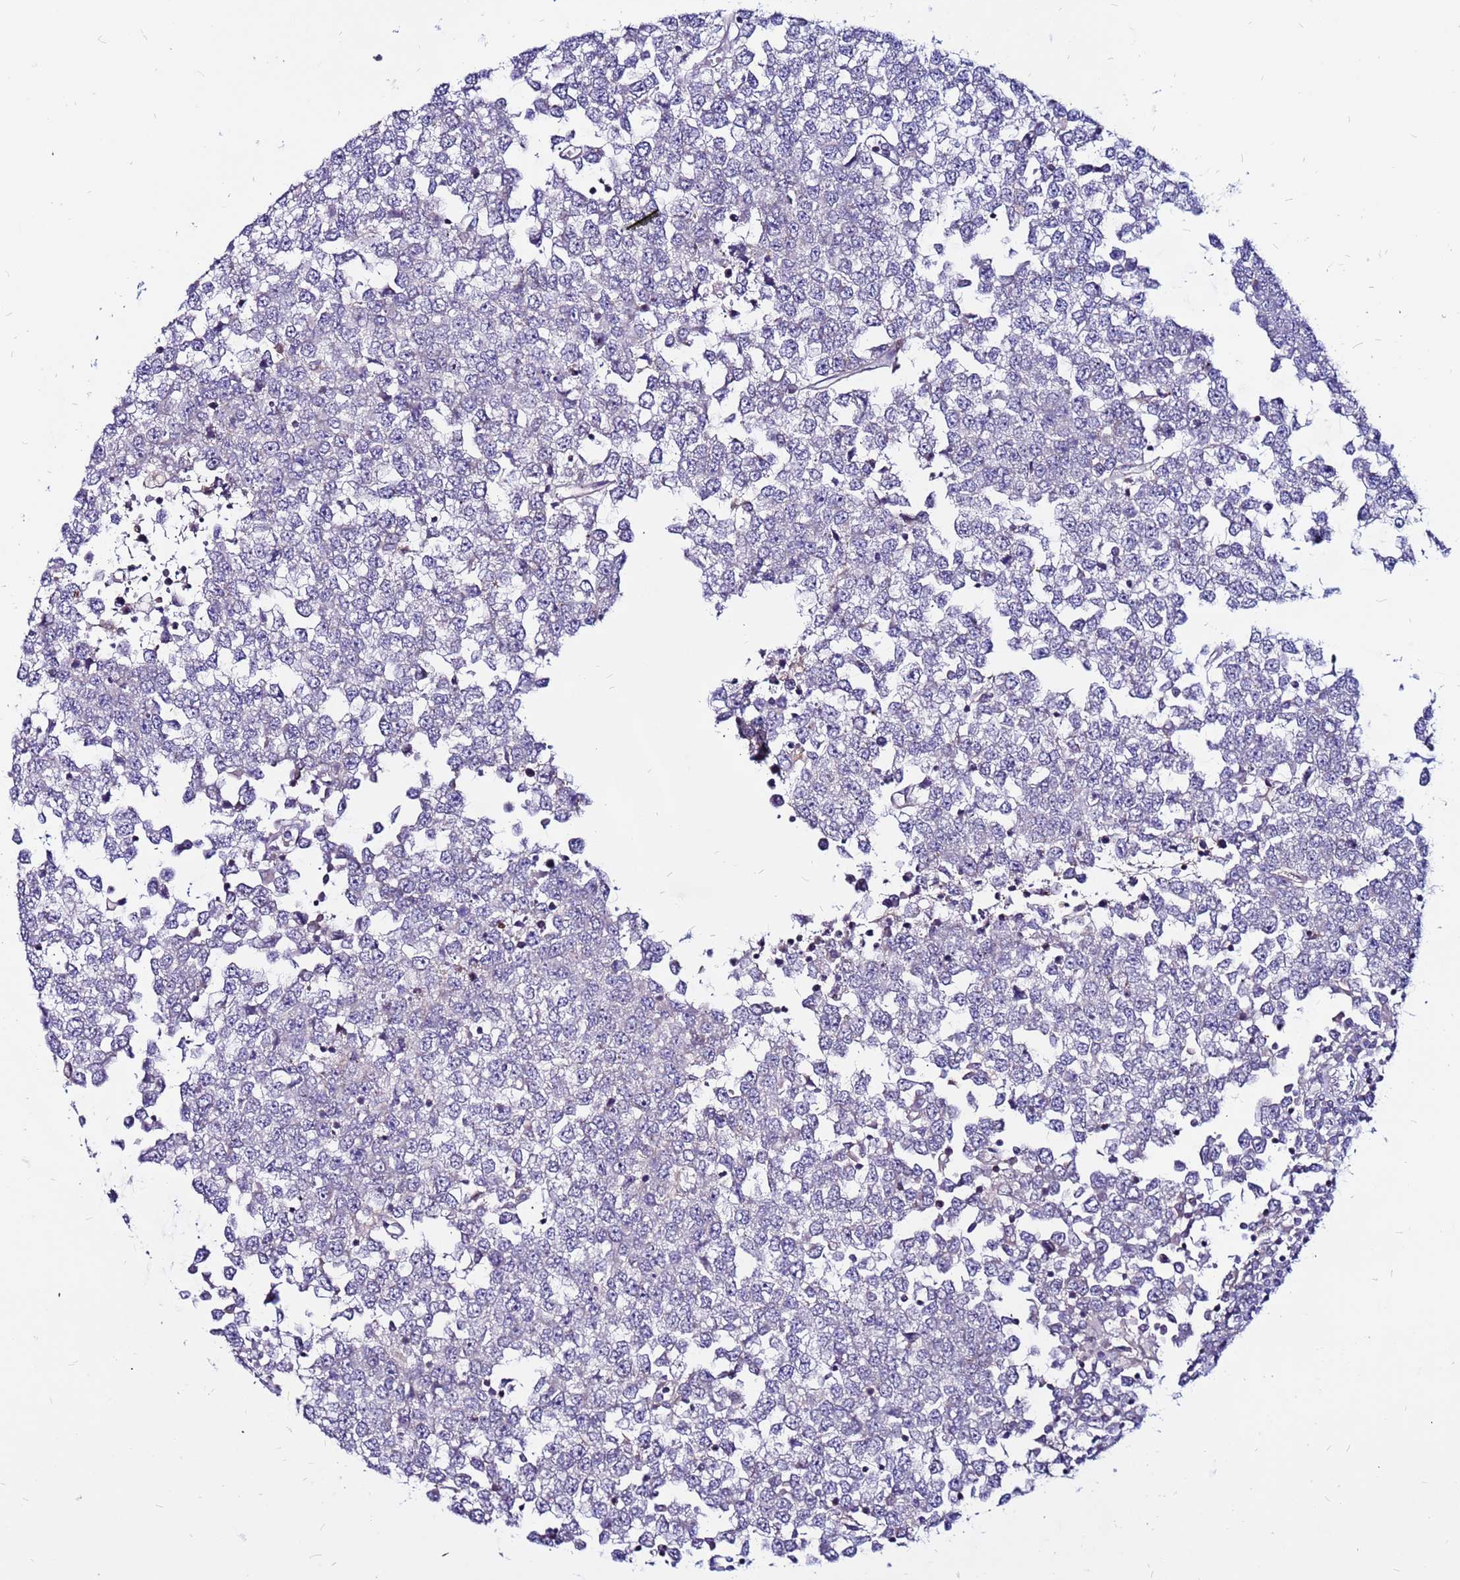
{"staining": {"intensity": "negative", "quantity": "none", "location": "none"}, "tissue": "testis cancer", "cell_type": "Tumor cells", "image_type": "cancer", "snomed": [{"axis": "morphology", "description": "Seminoma, NOS"}, {"axis": "topography", "description": "Testis"}], "caption": "An IHC photomicrograph of testis seminoma is shown. There is no staining in tumor cells of testis seminoma. The staining is performed using DAB (3,3'-diaminobenzidine) brown chromogen with nuclei counter-stained in using hematoxylin.", "gene": "CCDC71", "patient": {"sex": "male", "age": 65}}